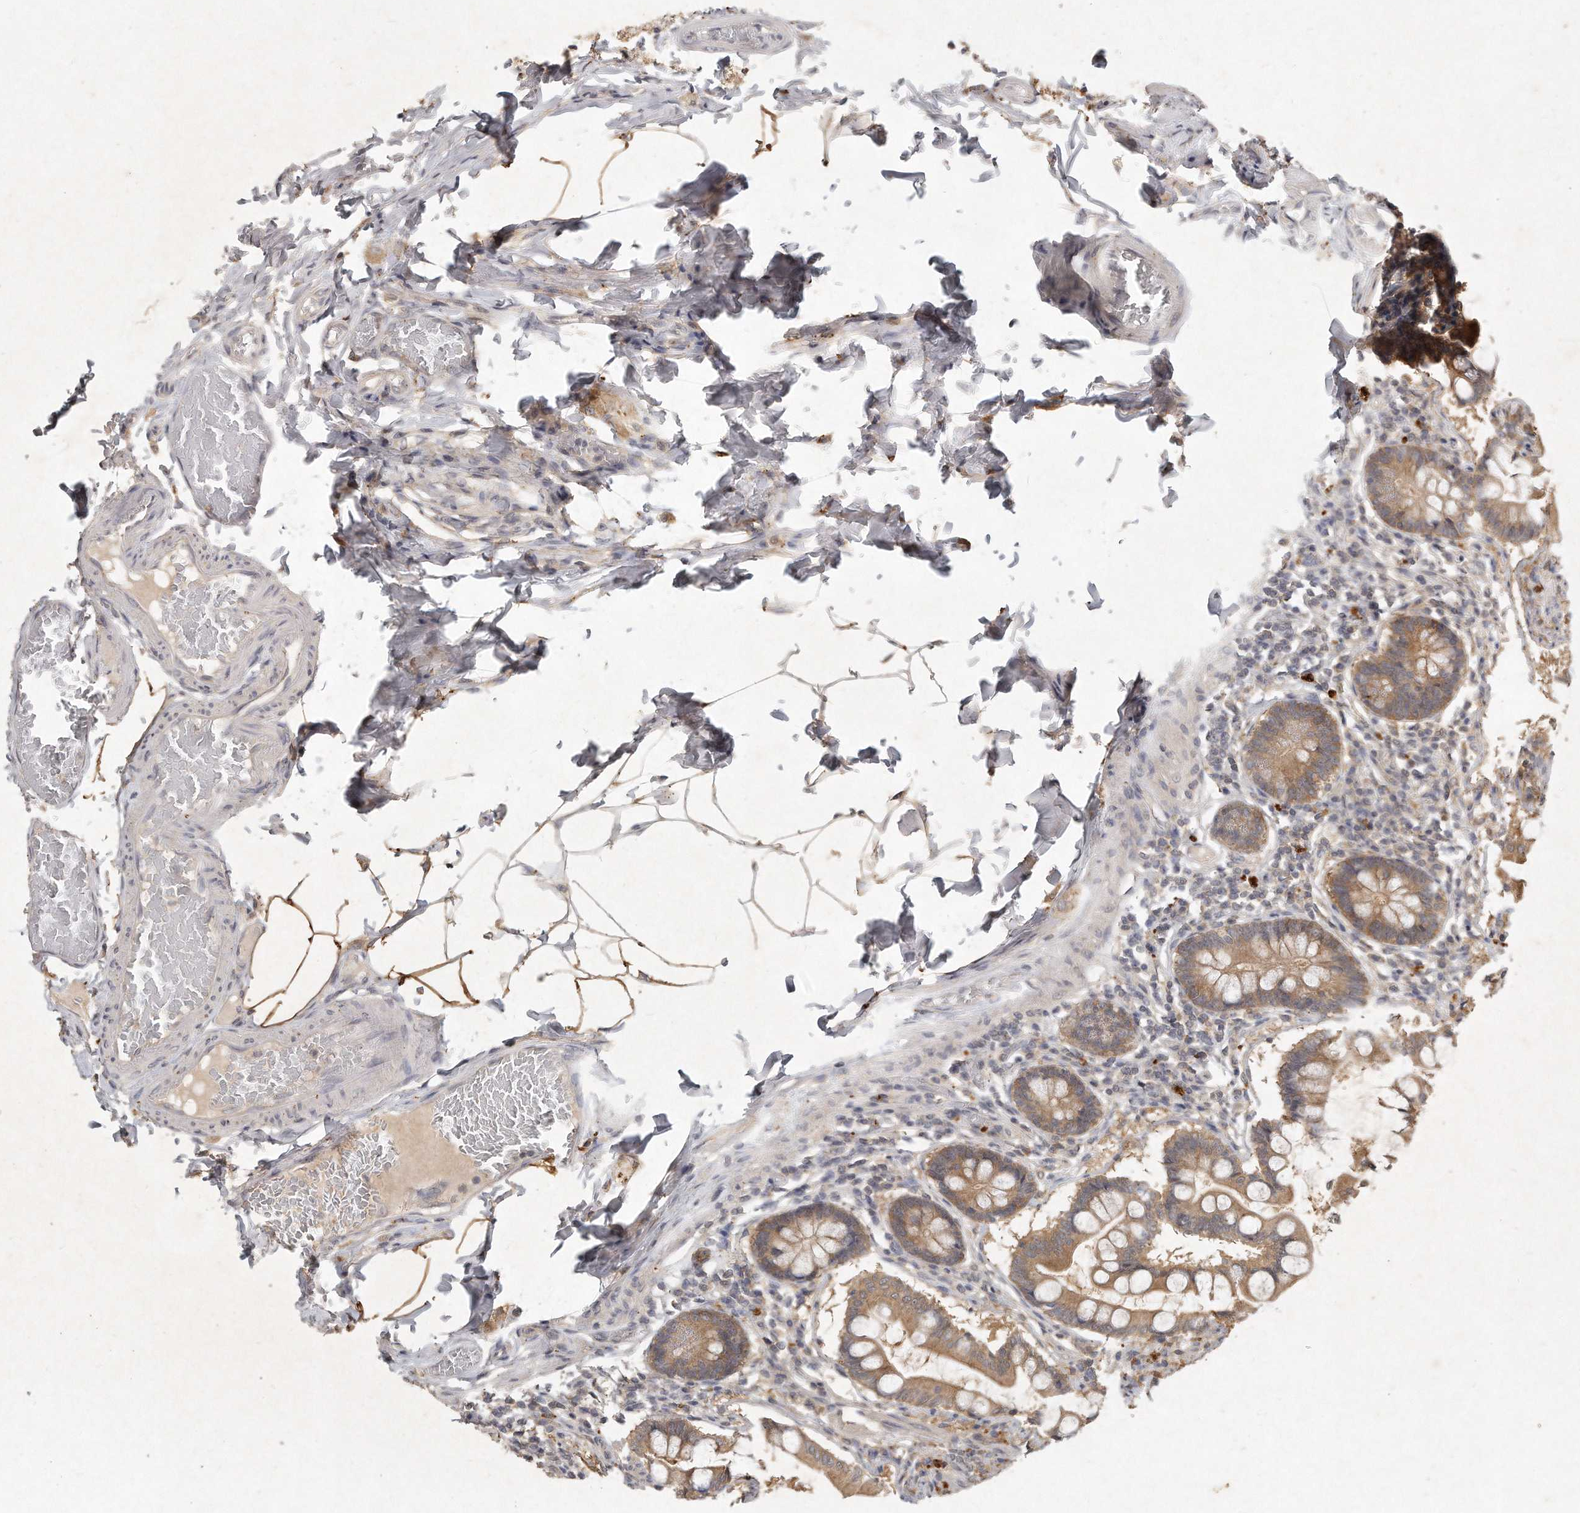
{"staining": {"intensity": "moderate", "quantity": ">75%", "location": "cytoplasmic/membranous"}, "tissue": "small intestine", "cell_type": "Glandular cells", "image_type": "normal", "snomed": [{"axis": "morphology", "description": "Normal tissue, NOS"}, {"axis": "topography", "description": "Small intestine"}], "caption": "Immunohistochemical staining of normal small intestine displays medium levels of moderate cytoplasmic/membranous positivity in about >75% of glandular cells.", "gene": "LGALS8", "patient": {"sex": "male", "age": 41}}